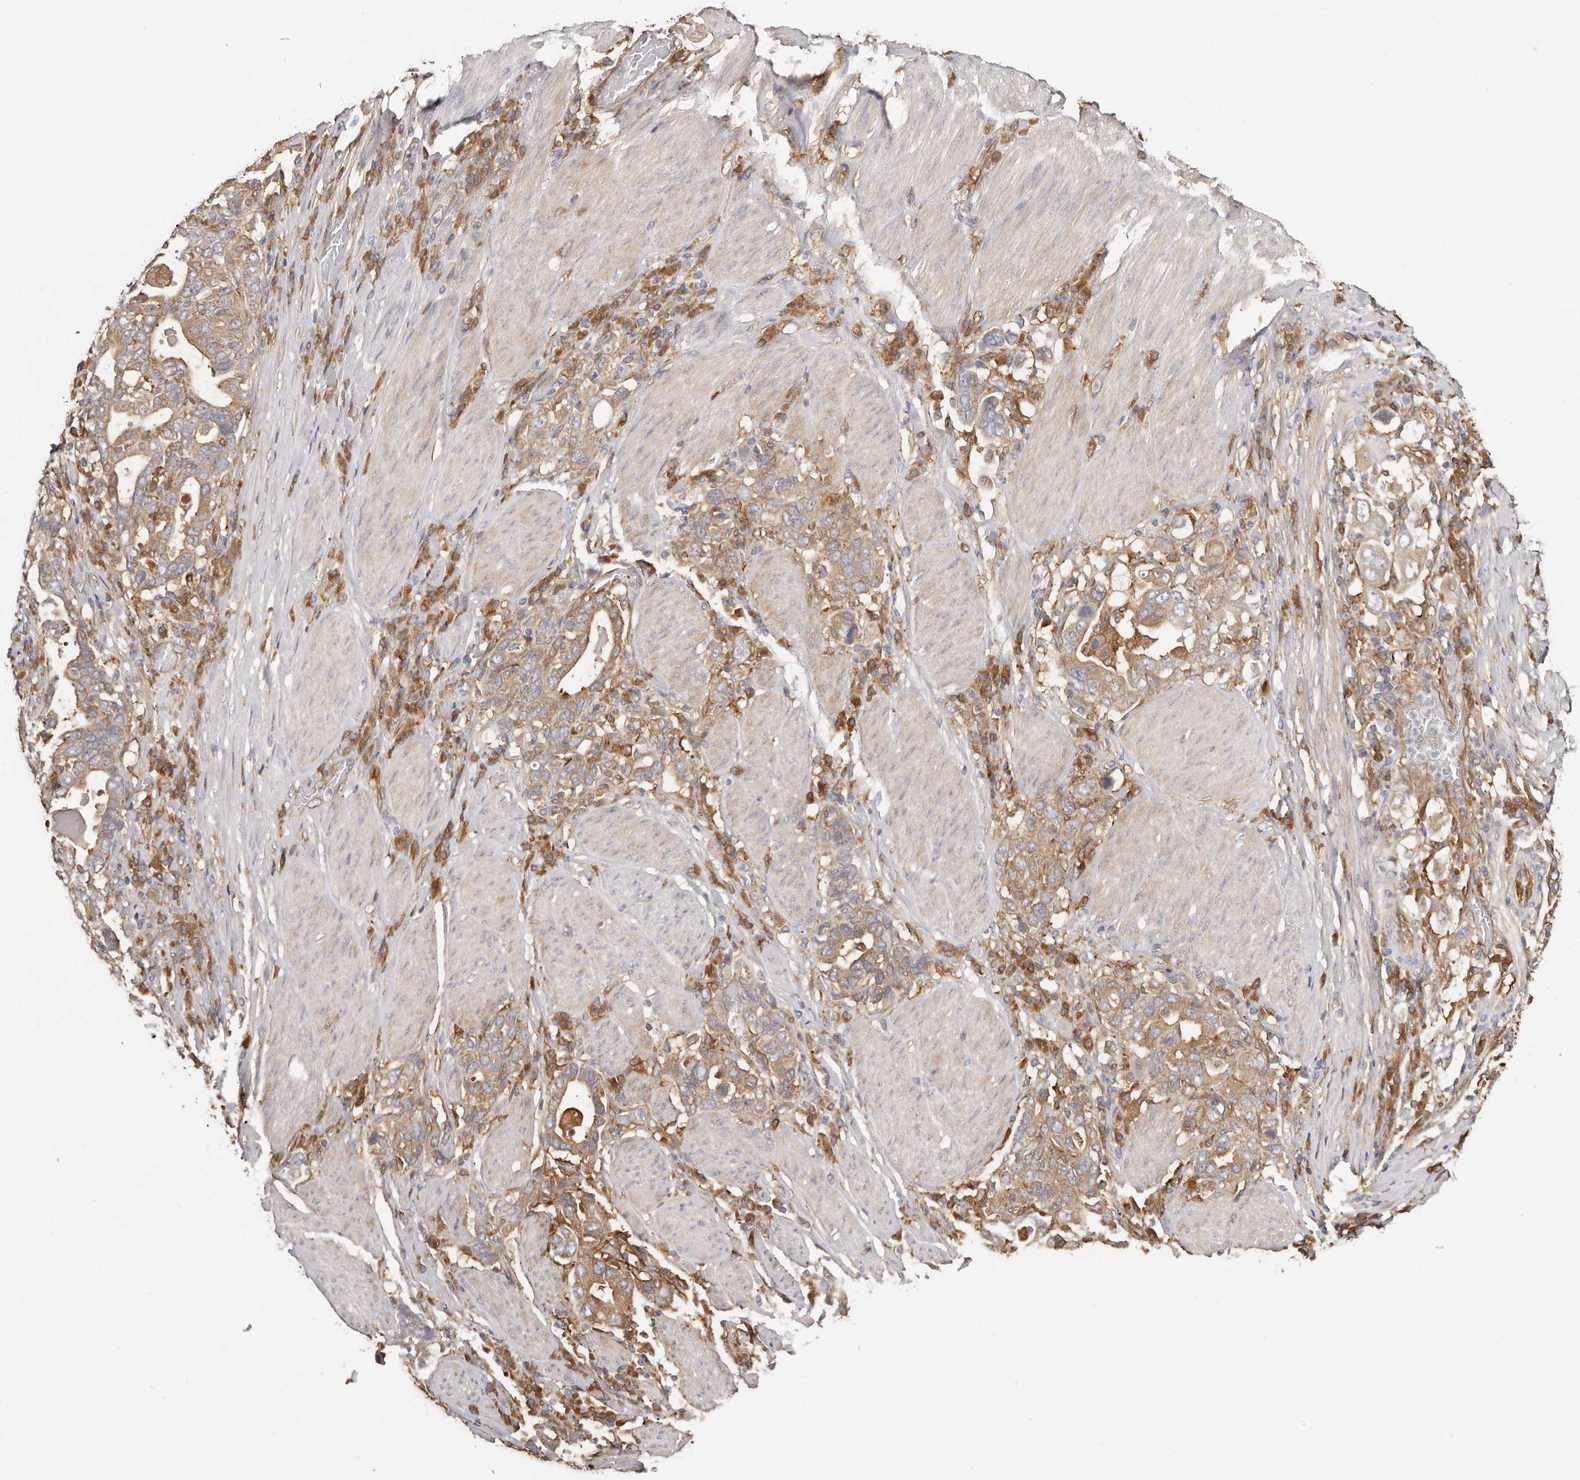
{"staining": {"intensity": "moderate", "quantity": ">75%", "location": "cytoplasmic/membranous"}, "tissue": "stomach cancer", "cell_type": "Tumor cells", "image_type": "cancer", "snomed": [{"axis": "morphology", "description": "Adenocarcinoma, NOS"}, {"axis": "topography", "description": "Stomach, upper"}], "caption": "Immunohistochemical staining of human adenocarcinoma (stomach) shows medium levels of moderate cytoplasmic/membranous expression in about >75% of tumor cells. Nuclei are stained in blue.", "gene": "LAP3", "patient": {"sex": "male", "age": 62}}